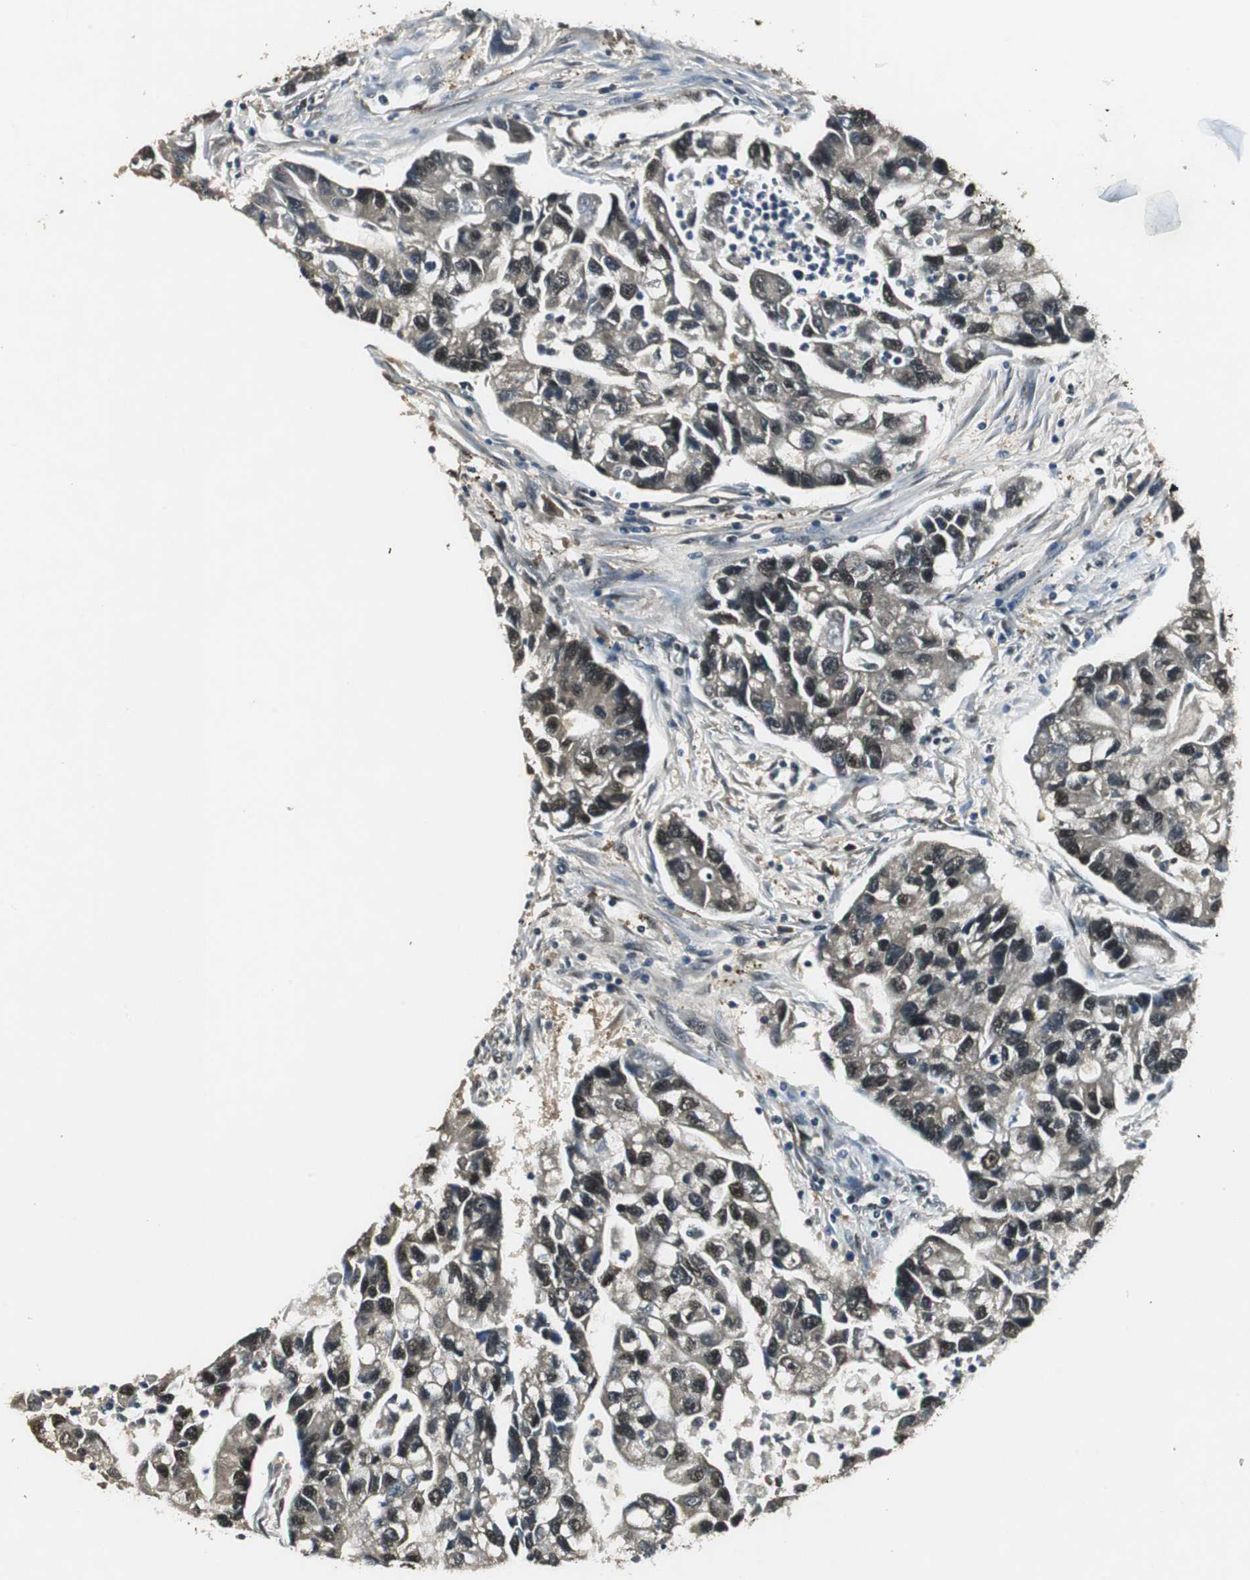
{"staining": {"intensity": "weak", "quantity": "<25%", "location": "cytoplasmic/membranous,nuclear"}, "tissue": "lung cancer", "cell_type": "Tumor cells", "image_type": "cancer", "snomed": [{"axis": "morphology", "description": "Adenocarcinoma, NOS"}, {"axis": "topography", "description": "Lung"}], "caption": "This image is of lung cancer (adenocarcinoma) stained with immunohistochemistry (IHC) to label a protein in brown with the nuclei are counter-stained blue. There is no positivity in tumor cells. Nuclei are stained in blue.", "gene": "PSMB4", "patient": {"sex": "female", "age": 51}}